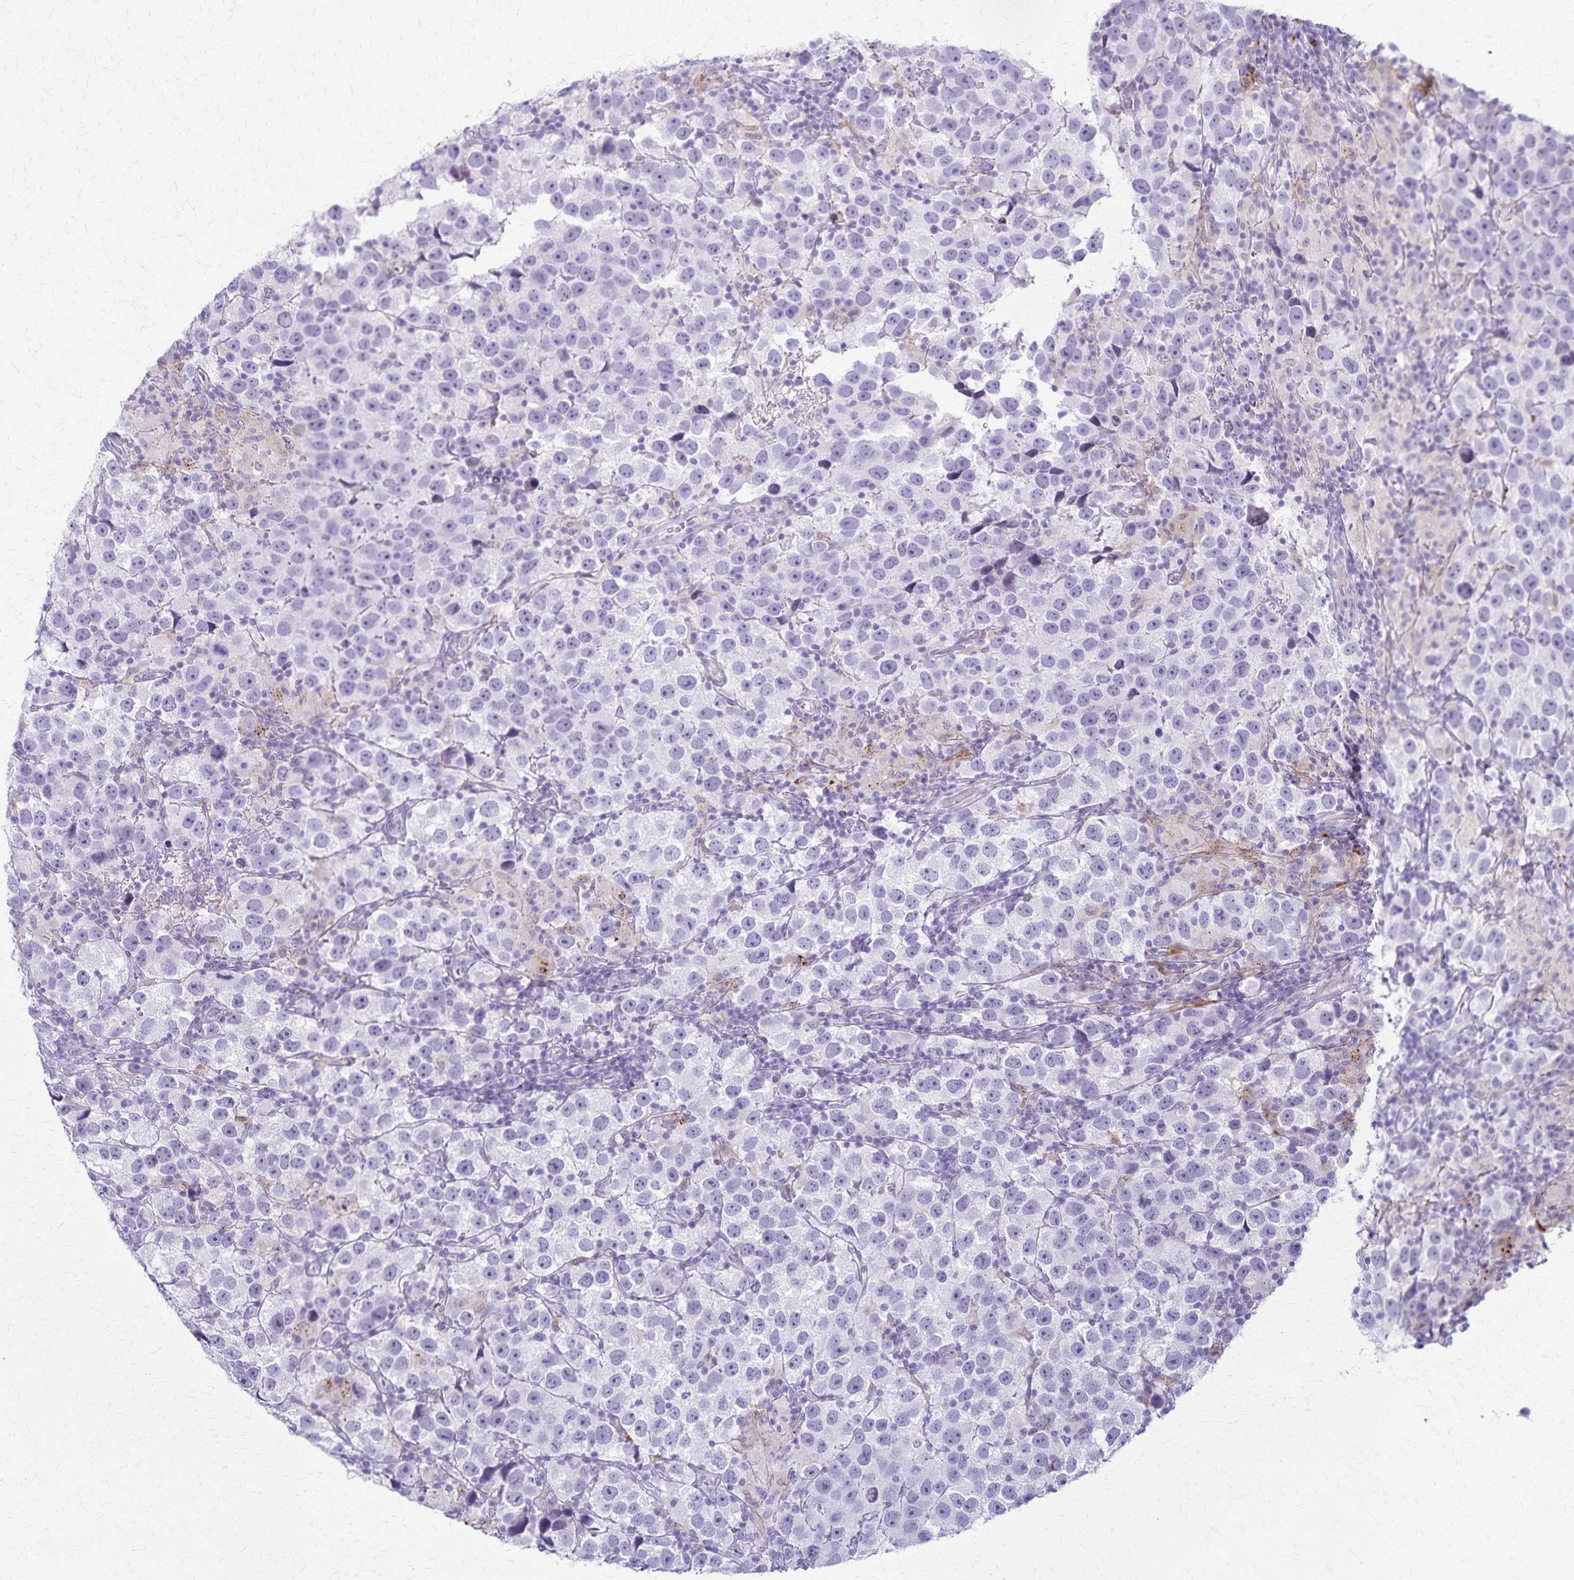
{"staining": {"intensity": "negative", "quantity": "none", "location": "none"}, "tissue": "testis cancer", "cell_type": "Tumor cells", "image_type": "cancer", "snomed": [{"axis": "morphology", "description": "Seminoma, NOS"}, {"axis": "topography", "description": "Testis"}], "caption": "IHC of testis cancer (seminoma) reveals no expression in tumor cells. (DAB (3,3'-diaminobenzidine) IHC with hematoxylin counter stain).", "gene": "TMEM60", "patient": {"sex": "male", "age": 26}}